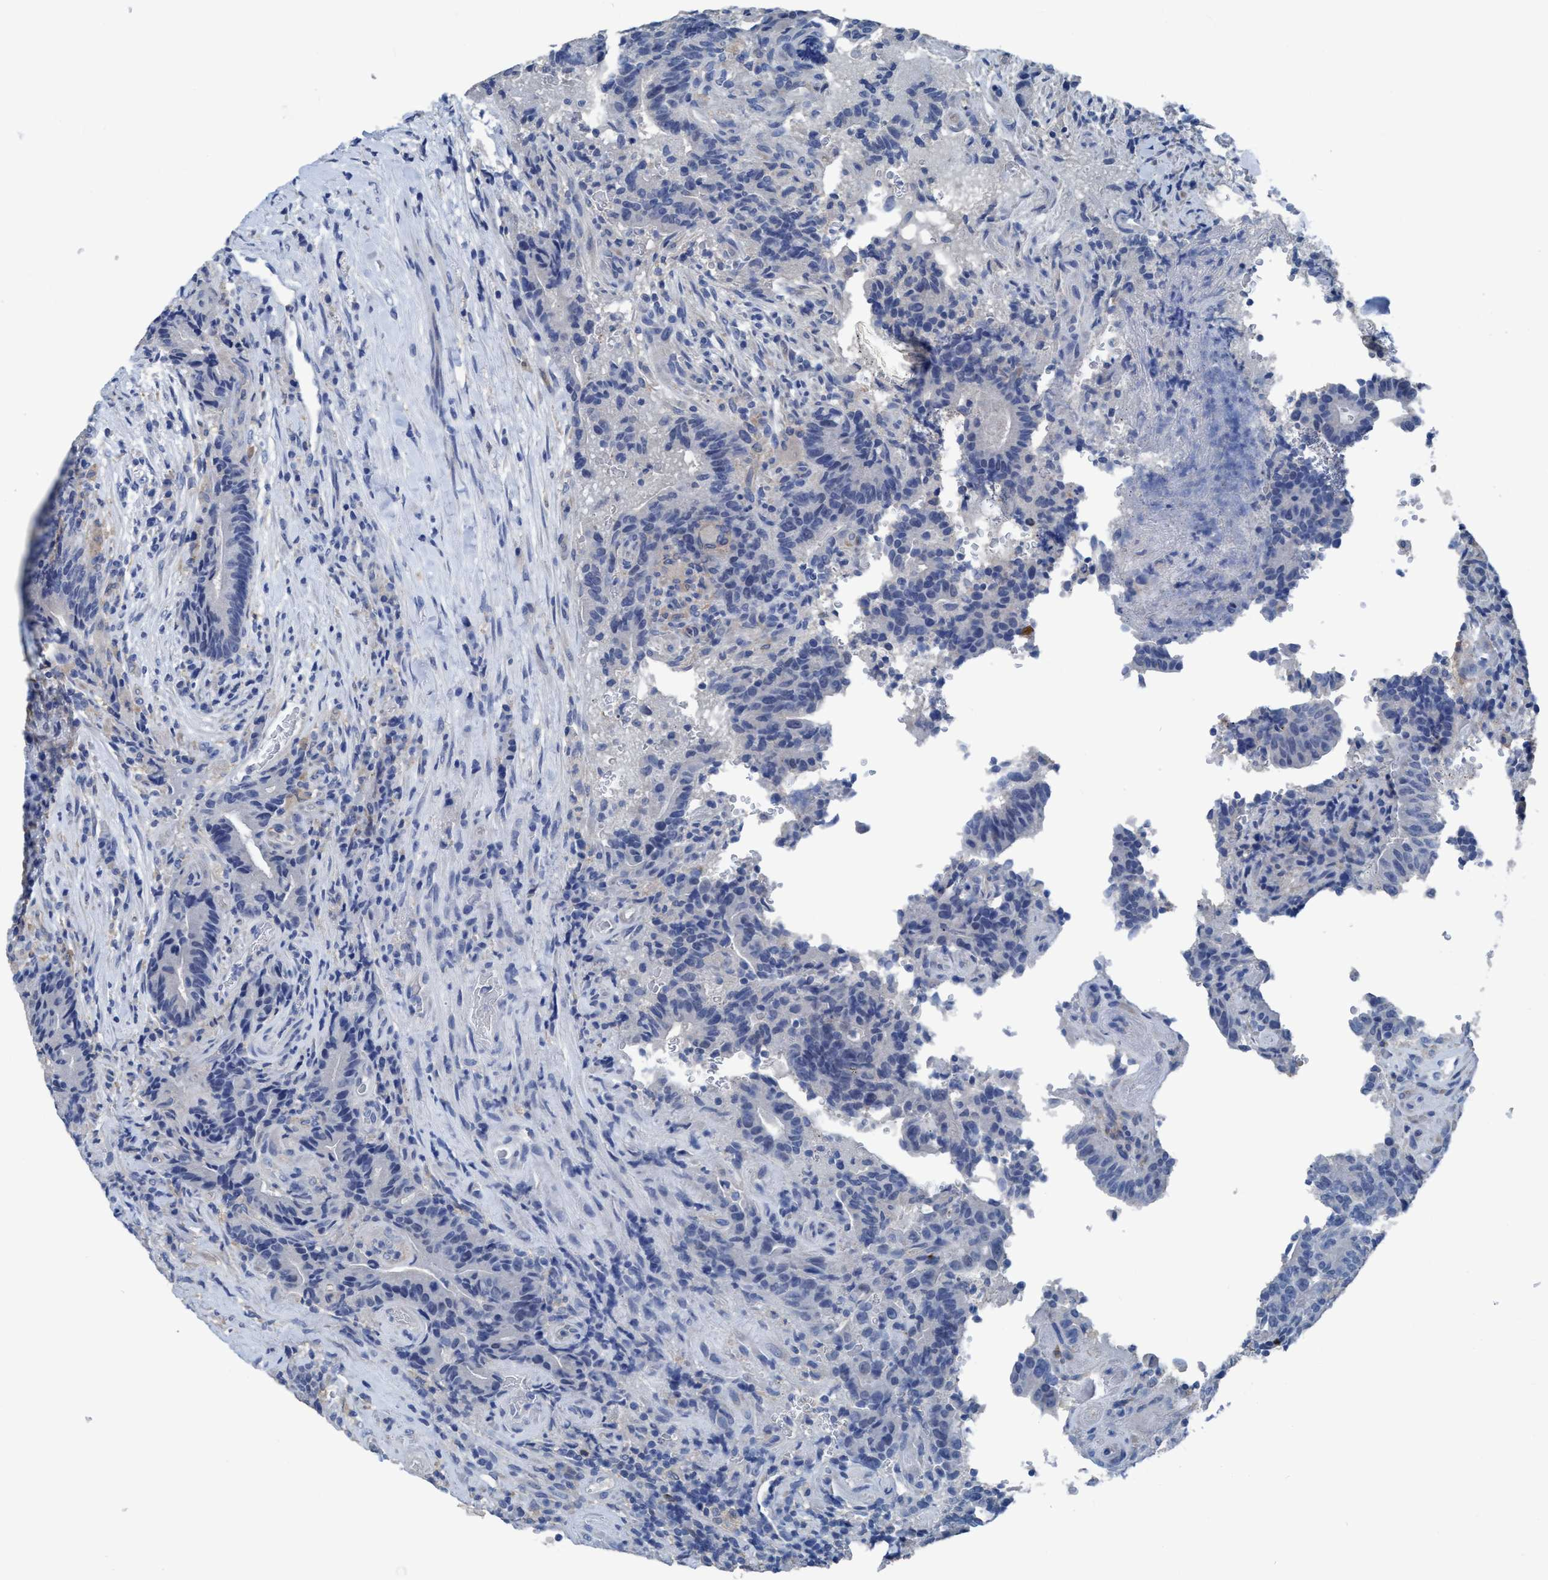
{"staining": {"intensity": "negative", "quantity": "none", "location": "none"}, "tissue": "colorectal cancer", "cell_type": "Tumor cells", "image_type": "cancer", "snomed": [{"axis": "morphology", "description": "Normal tissue, NOS"}, {"axis": "morphology", "description": "Adenocarcinoma, NOS"}, {"axis": "topography", "description": "Colon"}], "caption": "Immunohistochemistry of adenocarcinoma (colorectal) exhibits no expression in tumor cells.", "gene": "DNAI1", "patient": {"sex": "female", "age": 75}}